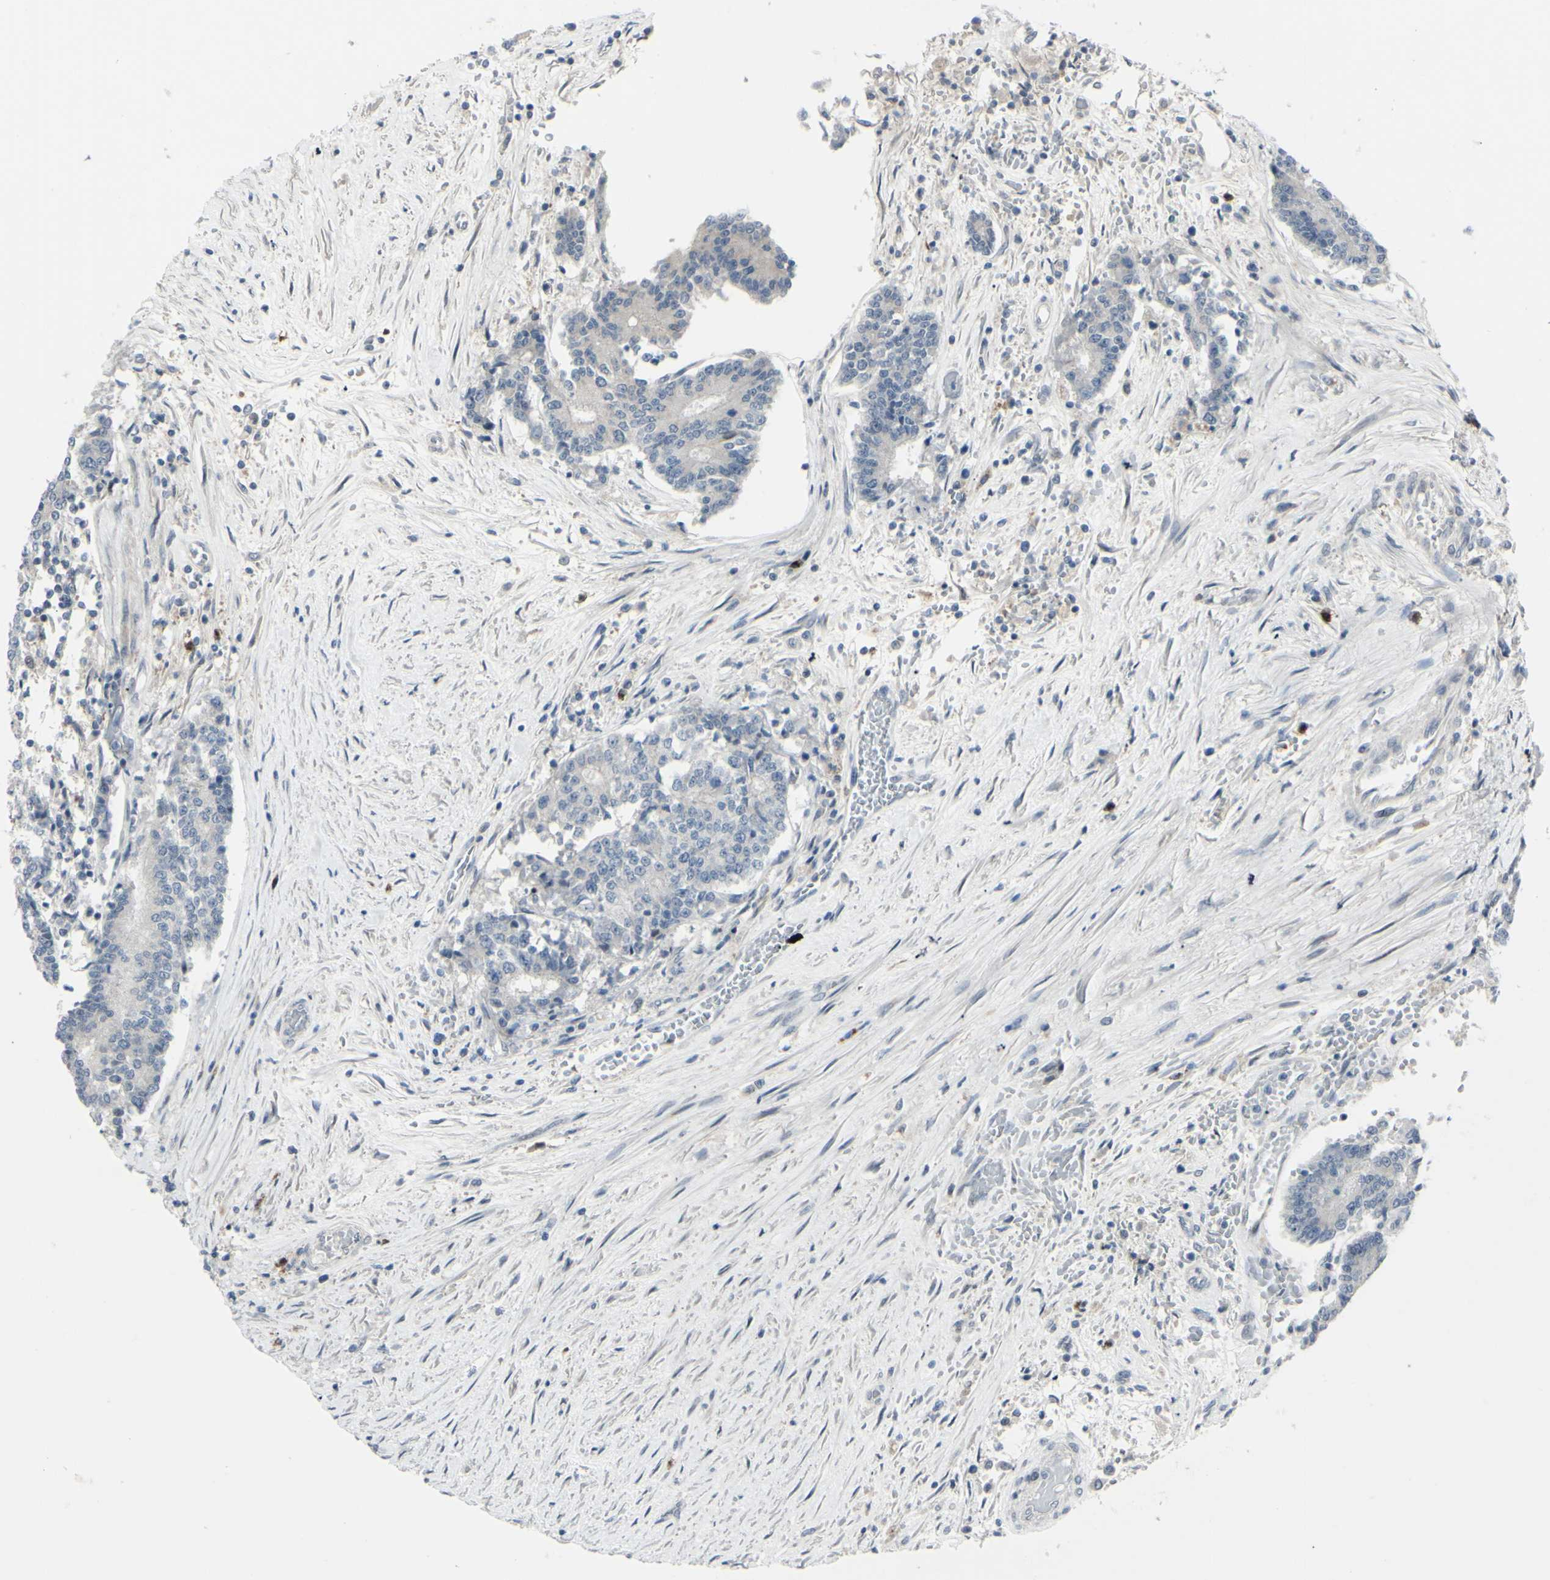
{"staining": {"intensity": "negative", "quantity": "none", "location": "none"}, "tissue": "prostate cancer", "cell_type": "Tumor cells", "image_type": "cancer", "snomed": [{"axis": "morphology", "description": "Normal tissue, NOS"}, {"axis": "morphology", "description": "Adenocarcinoma, High grade"}, {"axis": "topography", "description": "Prostate"}, {"axis": "topography", "description": "Seminal veicle"}], "caption": "High power microscopy histopathology image of an immunohistochemistry (IHC) micrograph of prostate cancer, revealing no significant positivity in tumor cells.", "gene": "ETNK1", "patient": {"sex": "male", "age": 55}}